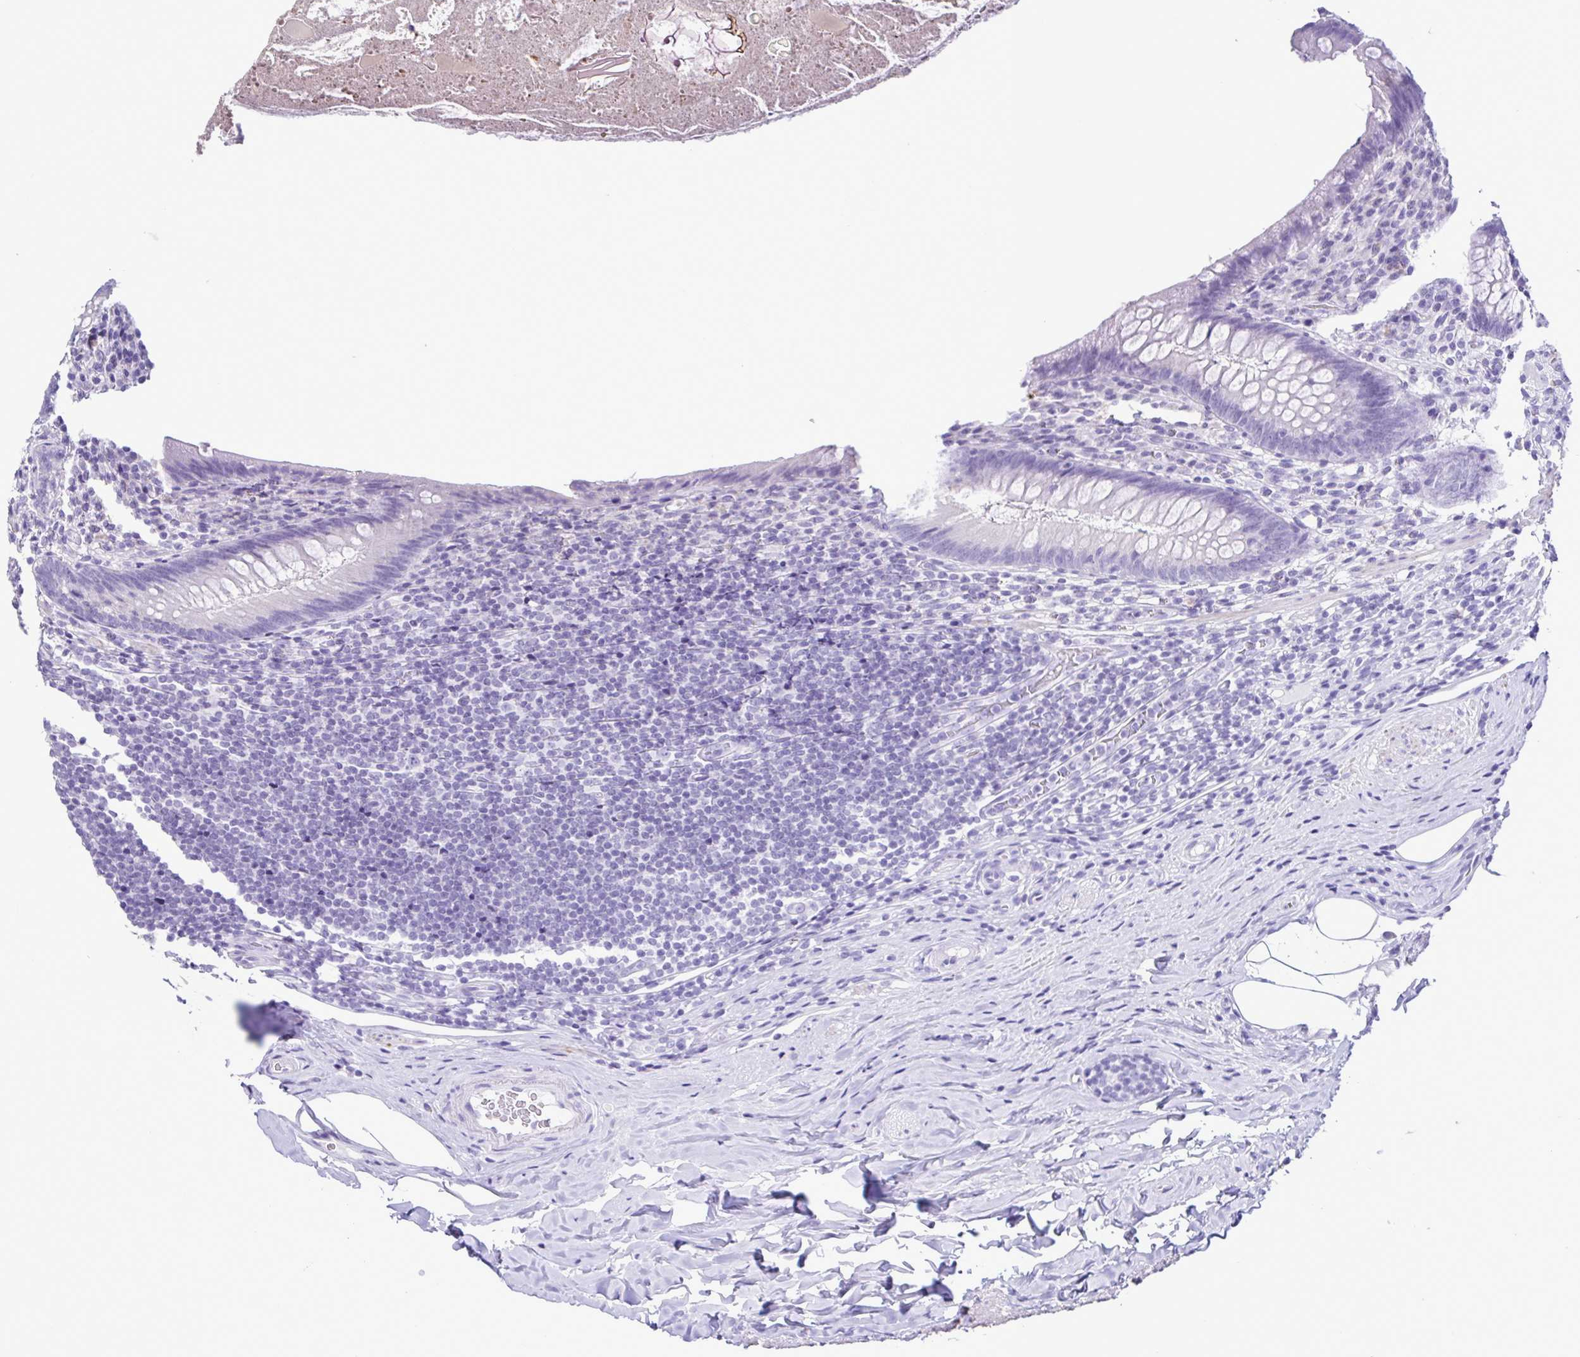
{"staining": {"intensity": "negative", "quantity": "none", "location": "none"}, "tissue": "appendix", "cell_type": "Glandular cells", "image_type": "normal", "snomed": [{"axis": "morphology", "description": "Normal tissue, NOS"}, {"axis": "topography", "description": "Appendix"}], "caption": "DAB immunohistochemical staining of normal human appendix displays no significant staining in glandular cells. (DAB immunohistochemistry, high magnification).", "gene": "CBY2", "patient": {"sex": "male", "age": 47}}